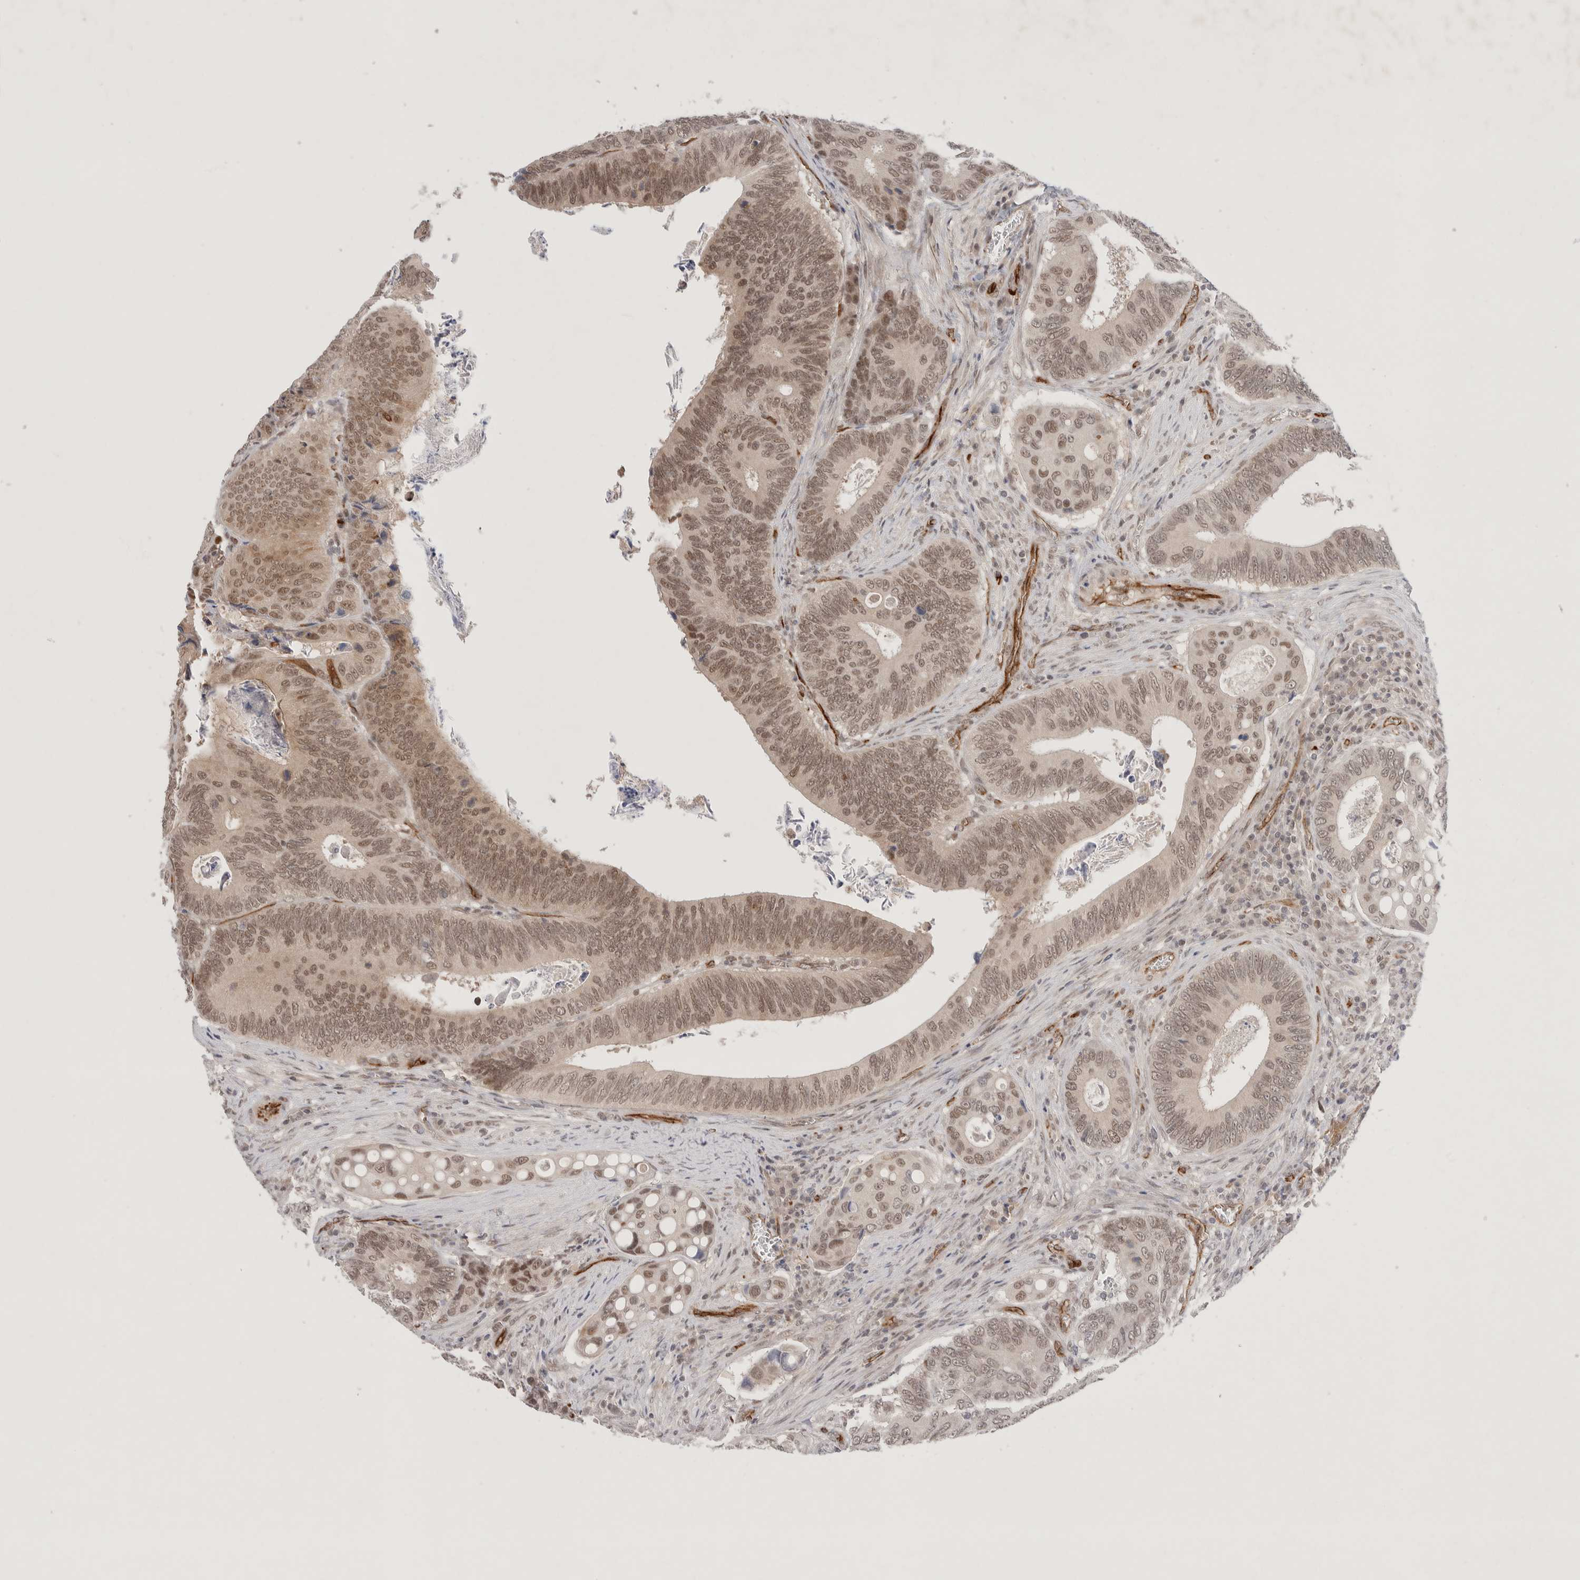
{"staining": {"intensity": "weak", "quantity": ">75%", "location": "nuclear"}, "tissue": "colorectal cancer", "cell_type": "Tumor cells", "image_type": "cancer", "snomed": [{"axis": "morphology", "description": "Inflammation, NOS"}, {"axis": "morphology", "description": "Adenocarcinoma, NOS"}, {"axis": "topography", "description": "Colon"}], "caption": "Colorectal adenocarcinoma stained for a protein demonstrates weak nuclear positivity in tumor cells.", "gene": "ZNF704", "patient": {"sex": "male", "age": 72}}